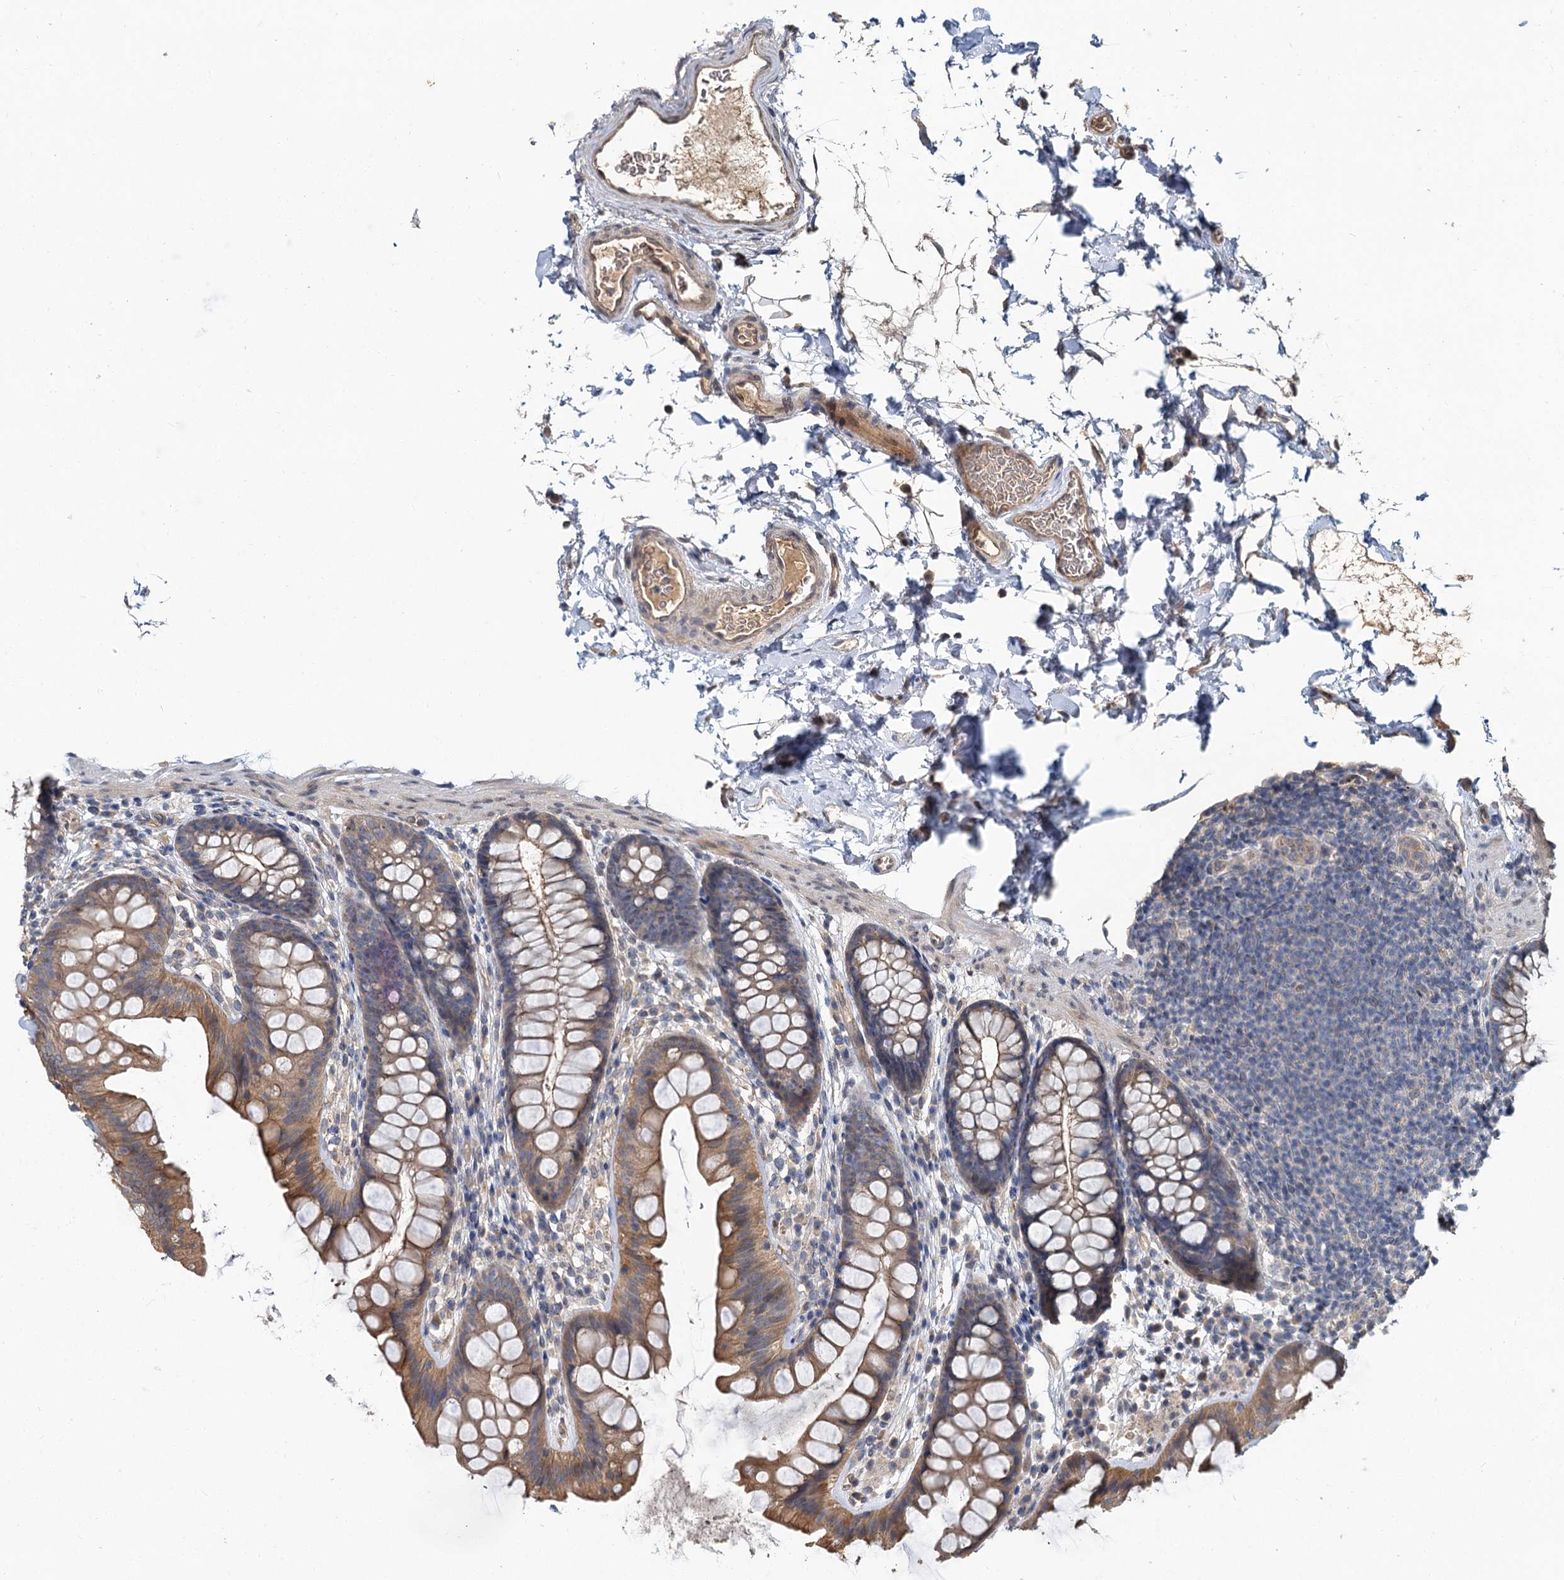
{"staining": {"intensity": "moderate", "quantity": "25%-75%", "location": "cytoplasmic/membranous"}, "tissue": "colon", "cell_type": "Endothelial cells", "image_type": "normal", "snomed": [{"axis": "morphology", "description": "Normal tissue, NOS"}, {"axis": "topography", "description": "Colon"}], "caption": "Immunohistochemical staining of benign human colon displays moderate cytoplasmic/membranous protein staining in about 25%-75% of endothelial cells.", "gene": "ZNF324", "patient": {"sex": "female", "age": 62}}